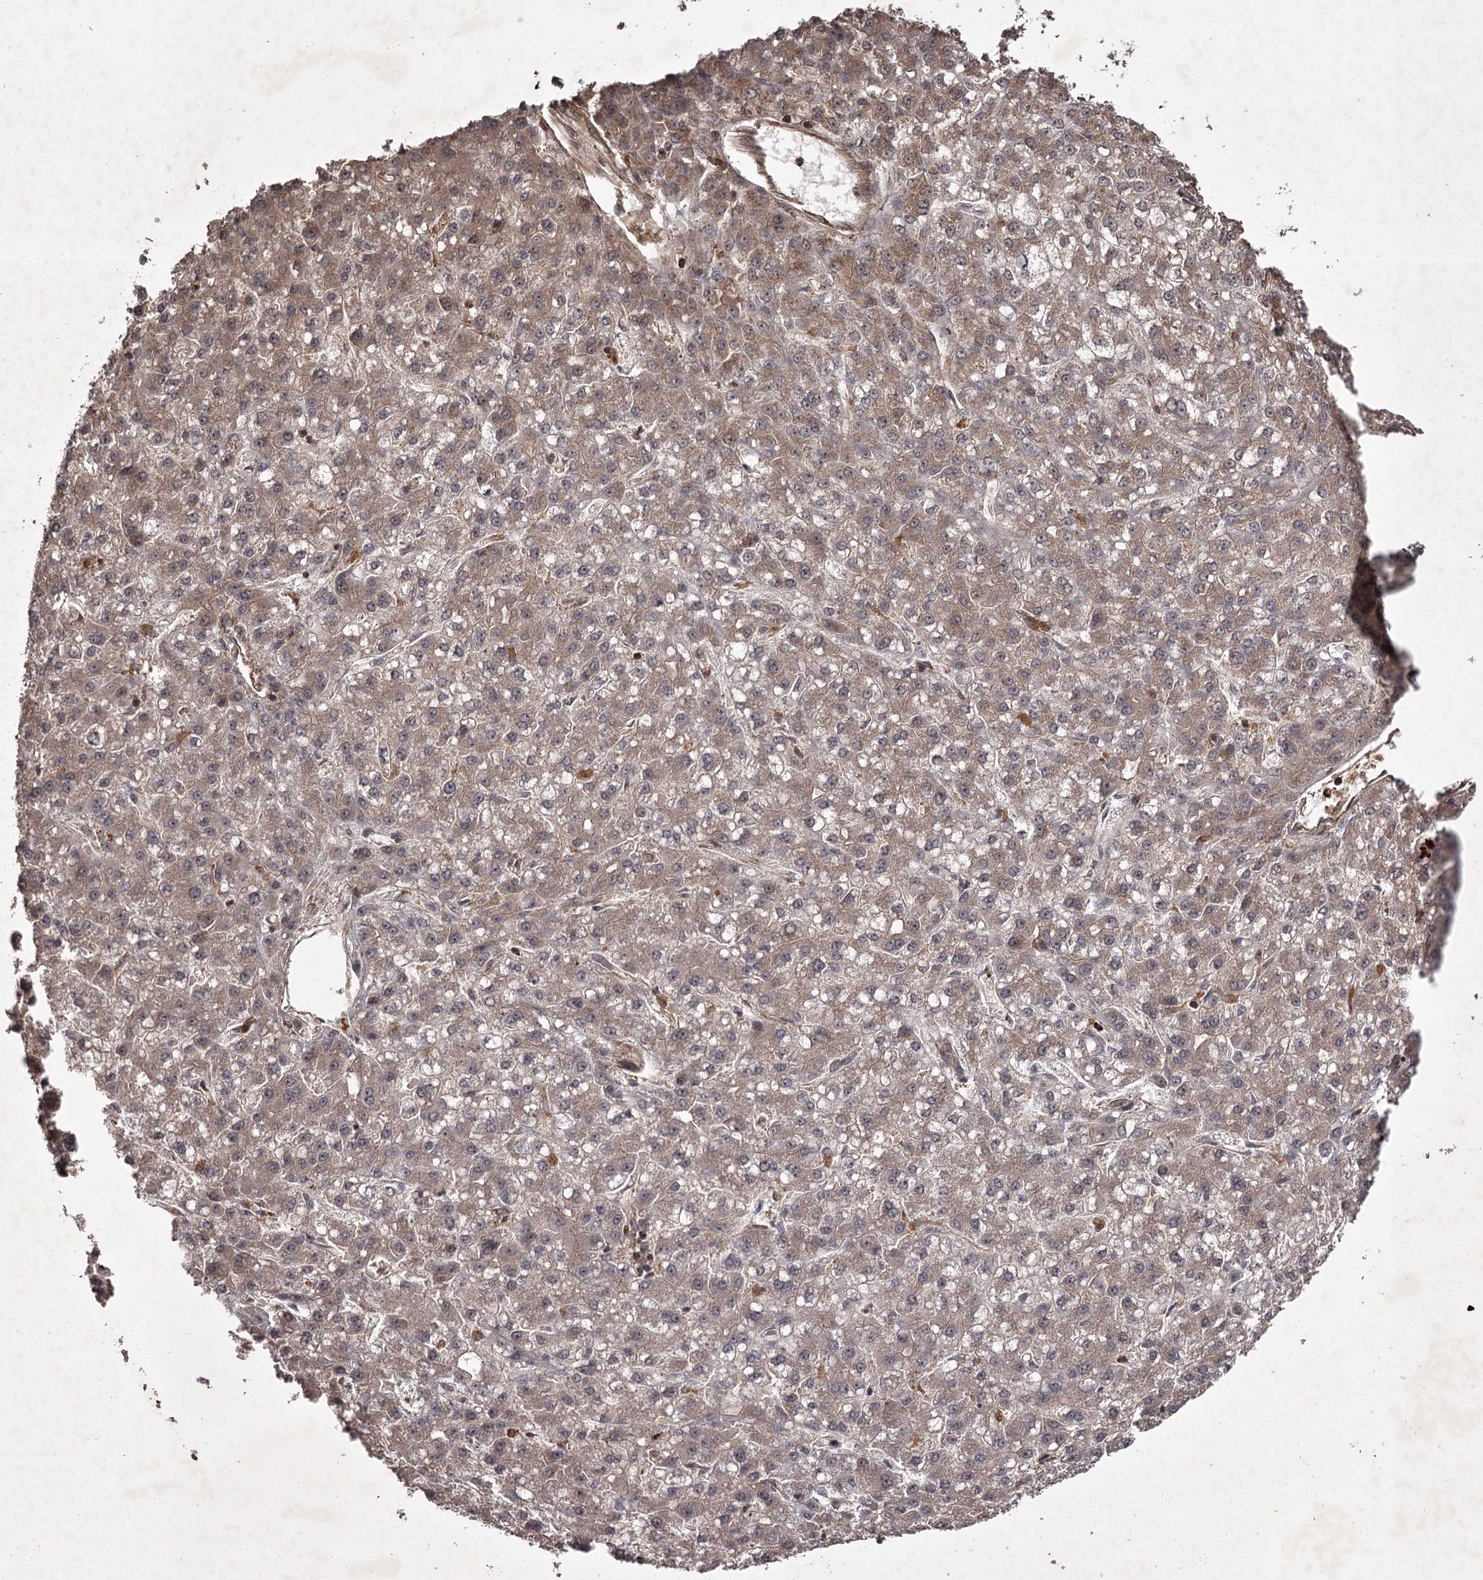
{"staining": {"intensity": "weak", "quantity": "<25%", "location": "cytoplasmic/membranous"}, "tissue": "liver cancer", "cell_type": "Tumor cells", "image_type": "cancer", "snomed": [{"axis": "morphology", "description": "Carcinoma, Hepatocellular, NOS"}, {"axis": "topography", "description": "Liver"}], "caption": "High power microscopy photomicrograph of an IHC image of liver hepatocellular carcinoma, revealing no significant positivity in tumor cells.", "gene": "TBC1D23", "patient": {"sex": "male", "age": 67}}